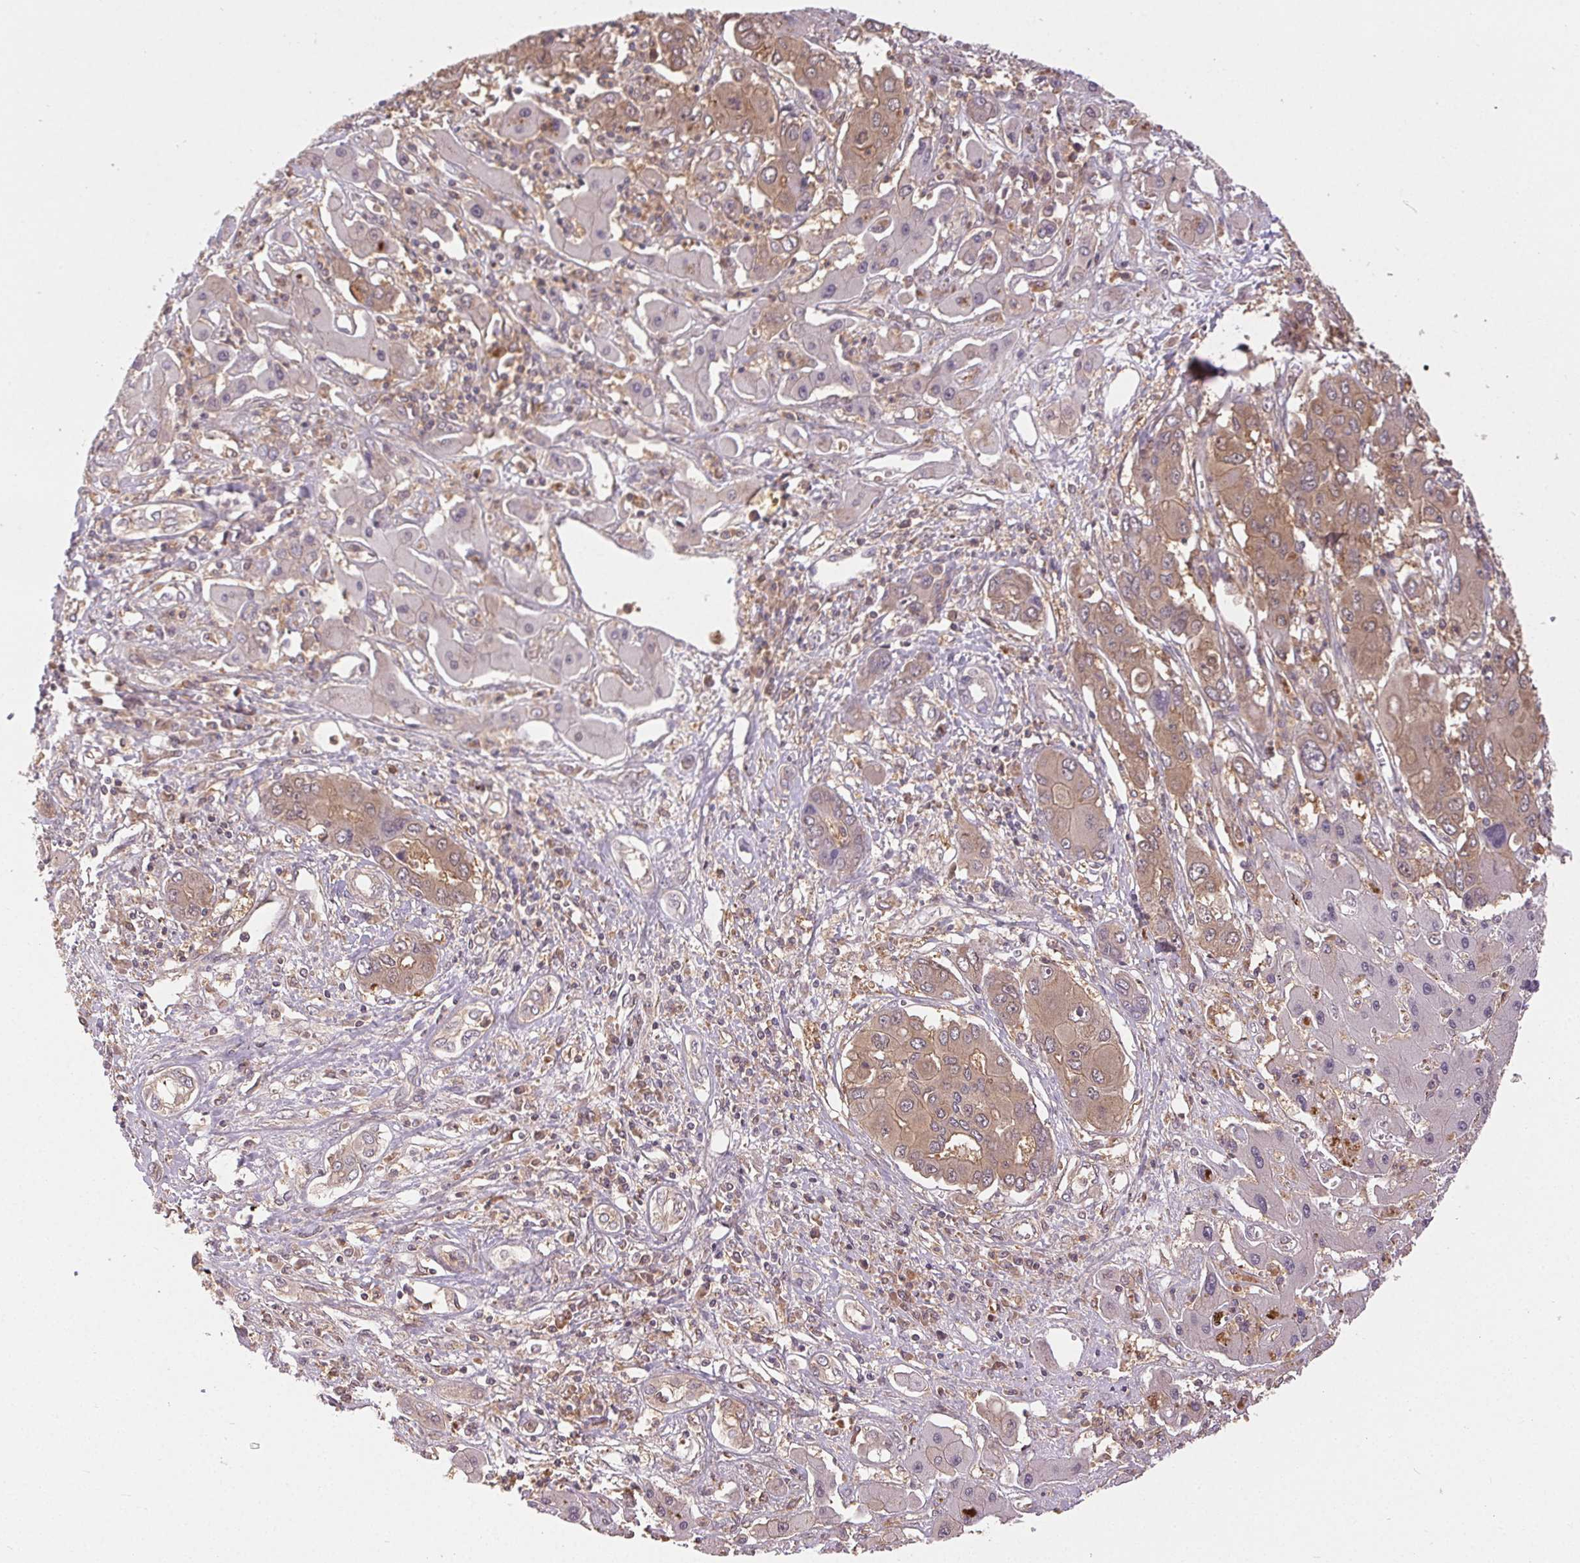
{"staining": {"intensity": "weak", "quantity": "25%-75%", "location": "cytoplasmic/membranous"}, "tissue": "liver cancer", "cell_type": "Tumor cells", "image_type": "cancer", "snomed": [{"axis": "morphology", "description": "Cholangiocarcinoma"}, {"axis": "topography", "description": "Liver"}], "caption": "A brown stain highlights weak cytoplasmic/membranous positivity of a protein in liver cancer tumor cells.", "gene": "GDI2", "patient": {"sex": "male", "age": 67}}